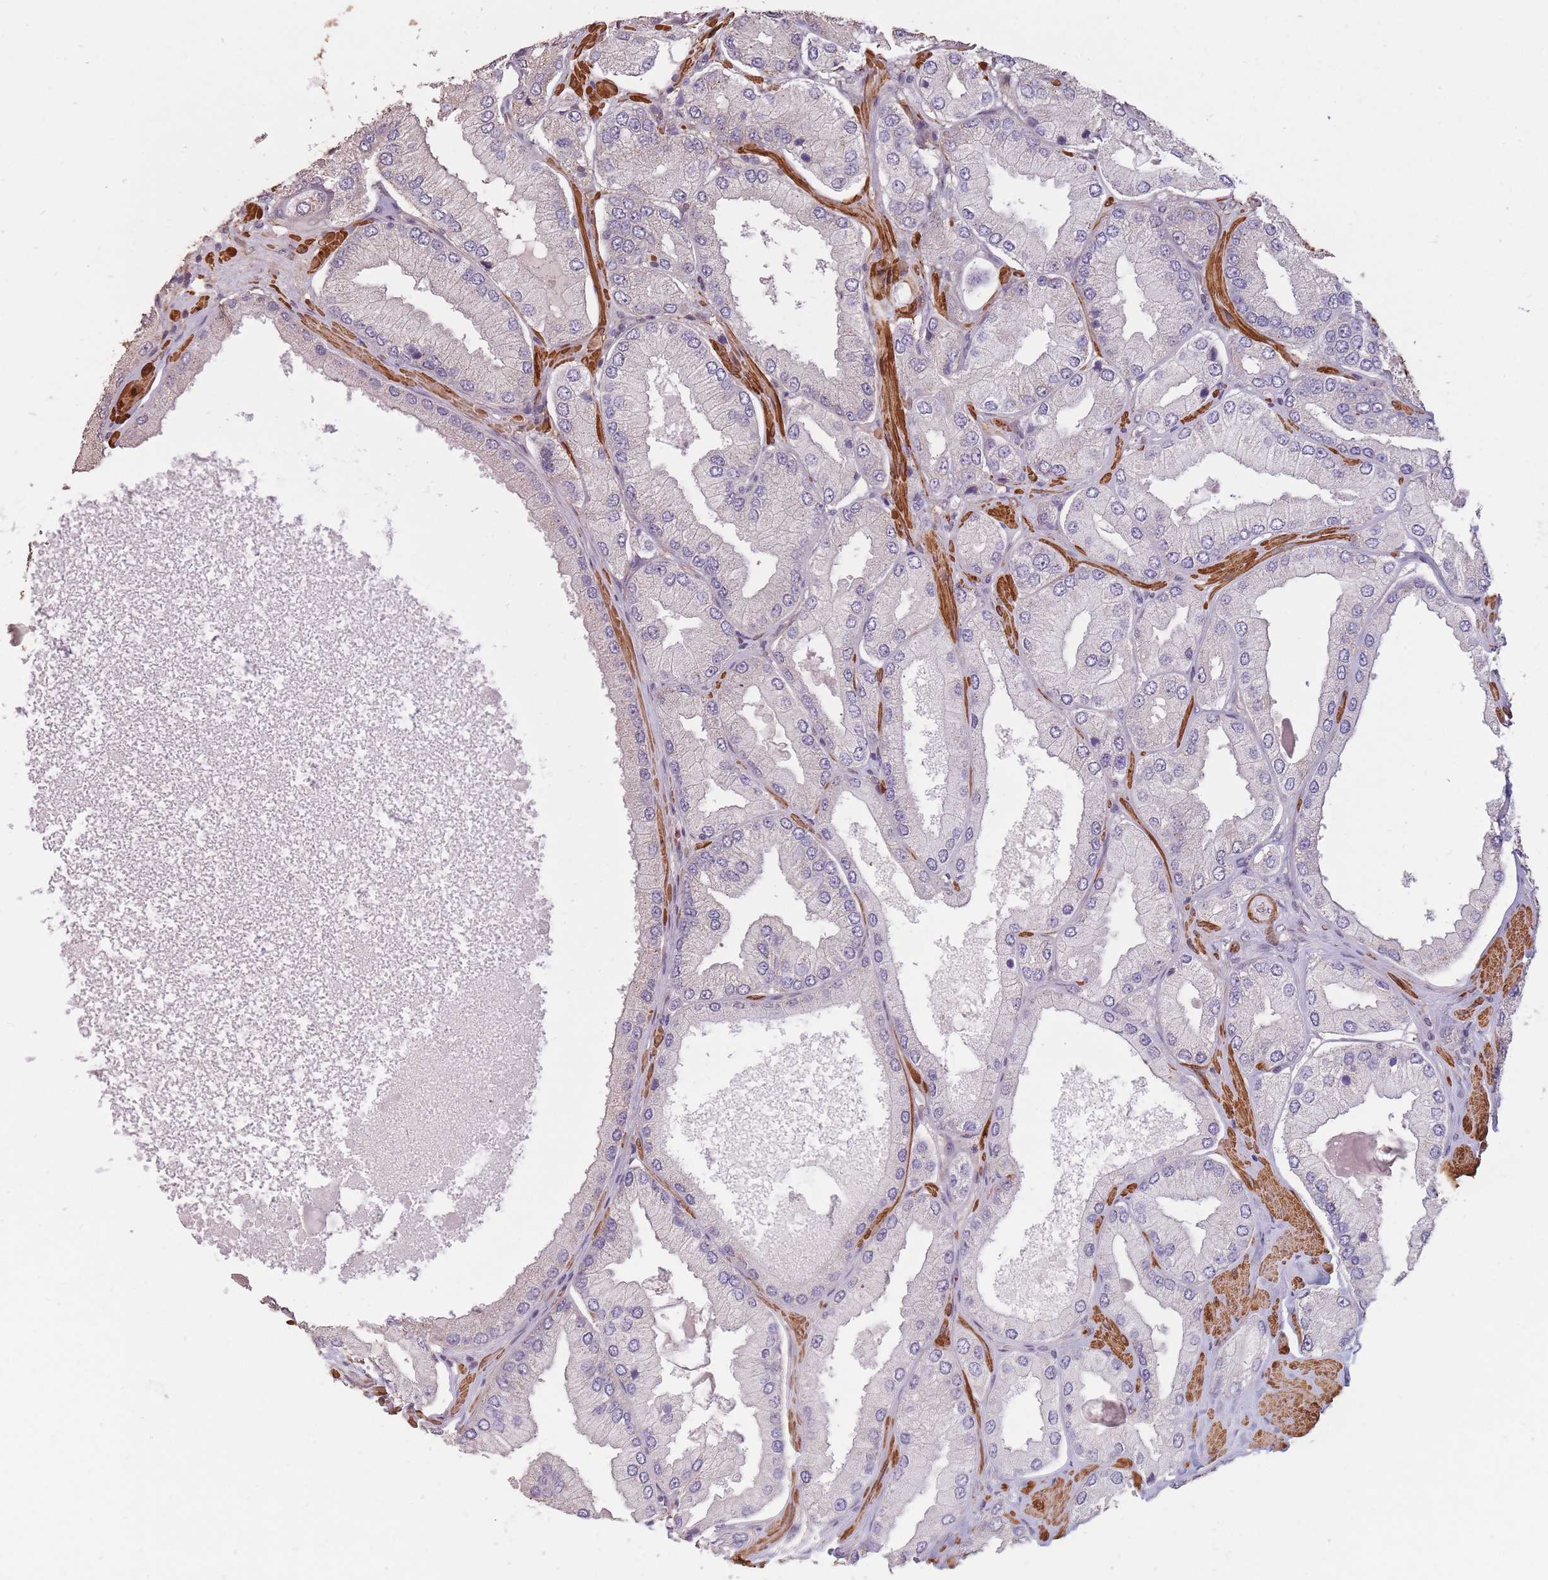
{"staining": {"intensity": "negative", "quantity": "none", "location": "none"}, "tissue": "prostate cancer", "cell_type": "Tumor cells", "image_type": "cancer", "snomed": [{"axis": "morphology", "description": "Adenocarcinoma, Low grade"}, {"axis": "topography", "description": "Prostate"}], "caption": "High magnification brightfield microscopy of prostate cancer stained with DAB (brown) and counterstained with hematoxylin (blue): tumor cells show no significant staining.", "gene": "NLRC4", "patient": {"sex": "male", "age": 42}}